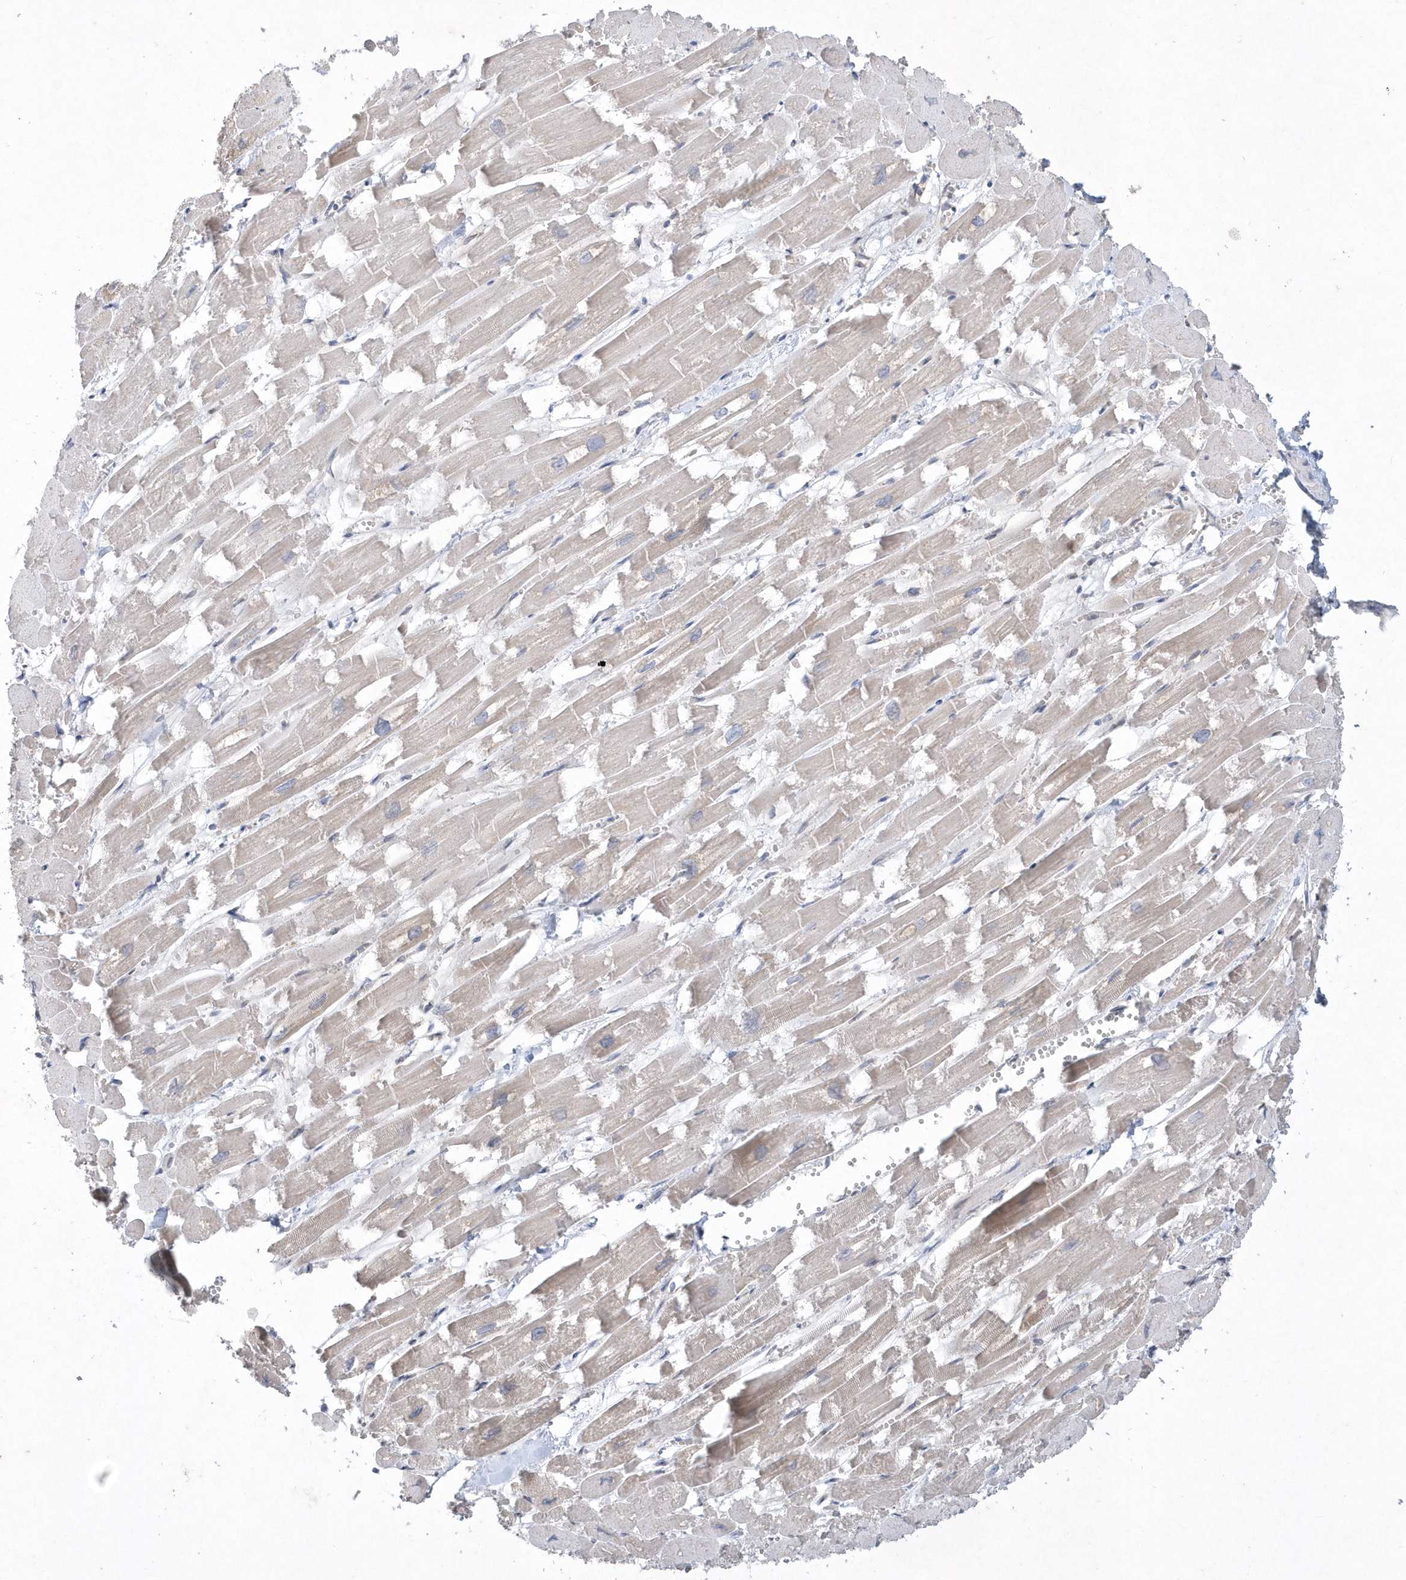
{"staining": {"intensity": "weak", "quantity": "25%-75%", "location": "cytoplasmic/membranous"}, "tissue": "heart muscle", "cell_type": "Cardiomyocytes", "image_type": "normal", "snomed": [{"axis": "morphology", "description": "Normal tissue, NOS"}, {"axis": "topography", "description": "Heart"}], "caption": "Weak cytoplasmic/membranous protein expression is appreciated in about 25%-75% of cardiomyocytes in heart muscle. The staining was performed using DAB to visualize the protein expression in brown, while the nuclei were stained in blue with hematoxylin (Magnification: 20x).", "gene": "DGAT1", "patient": {"sex": "male", "age": 54}}